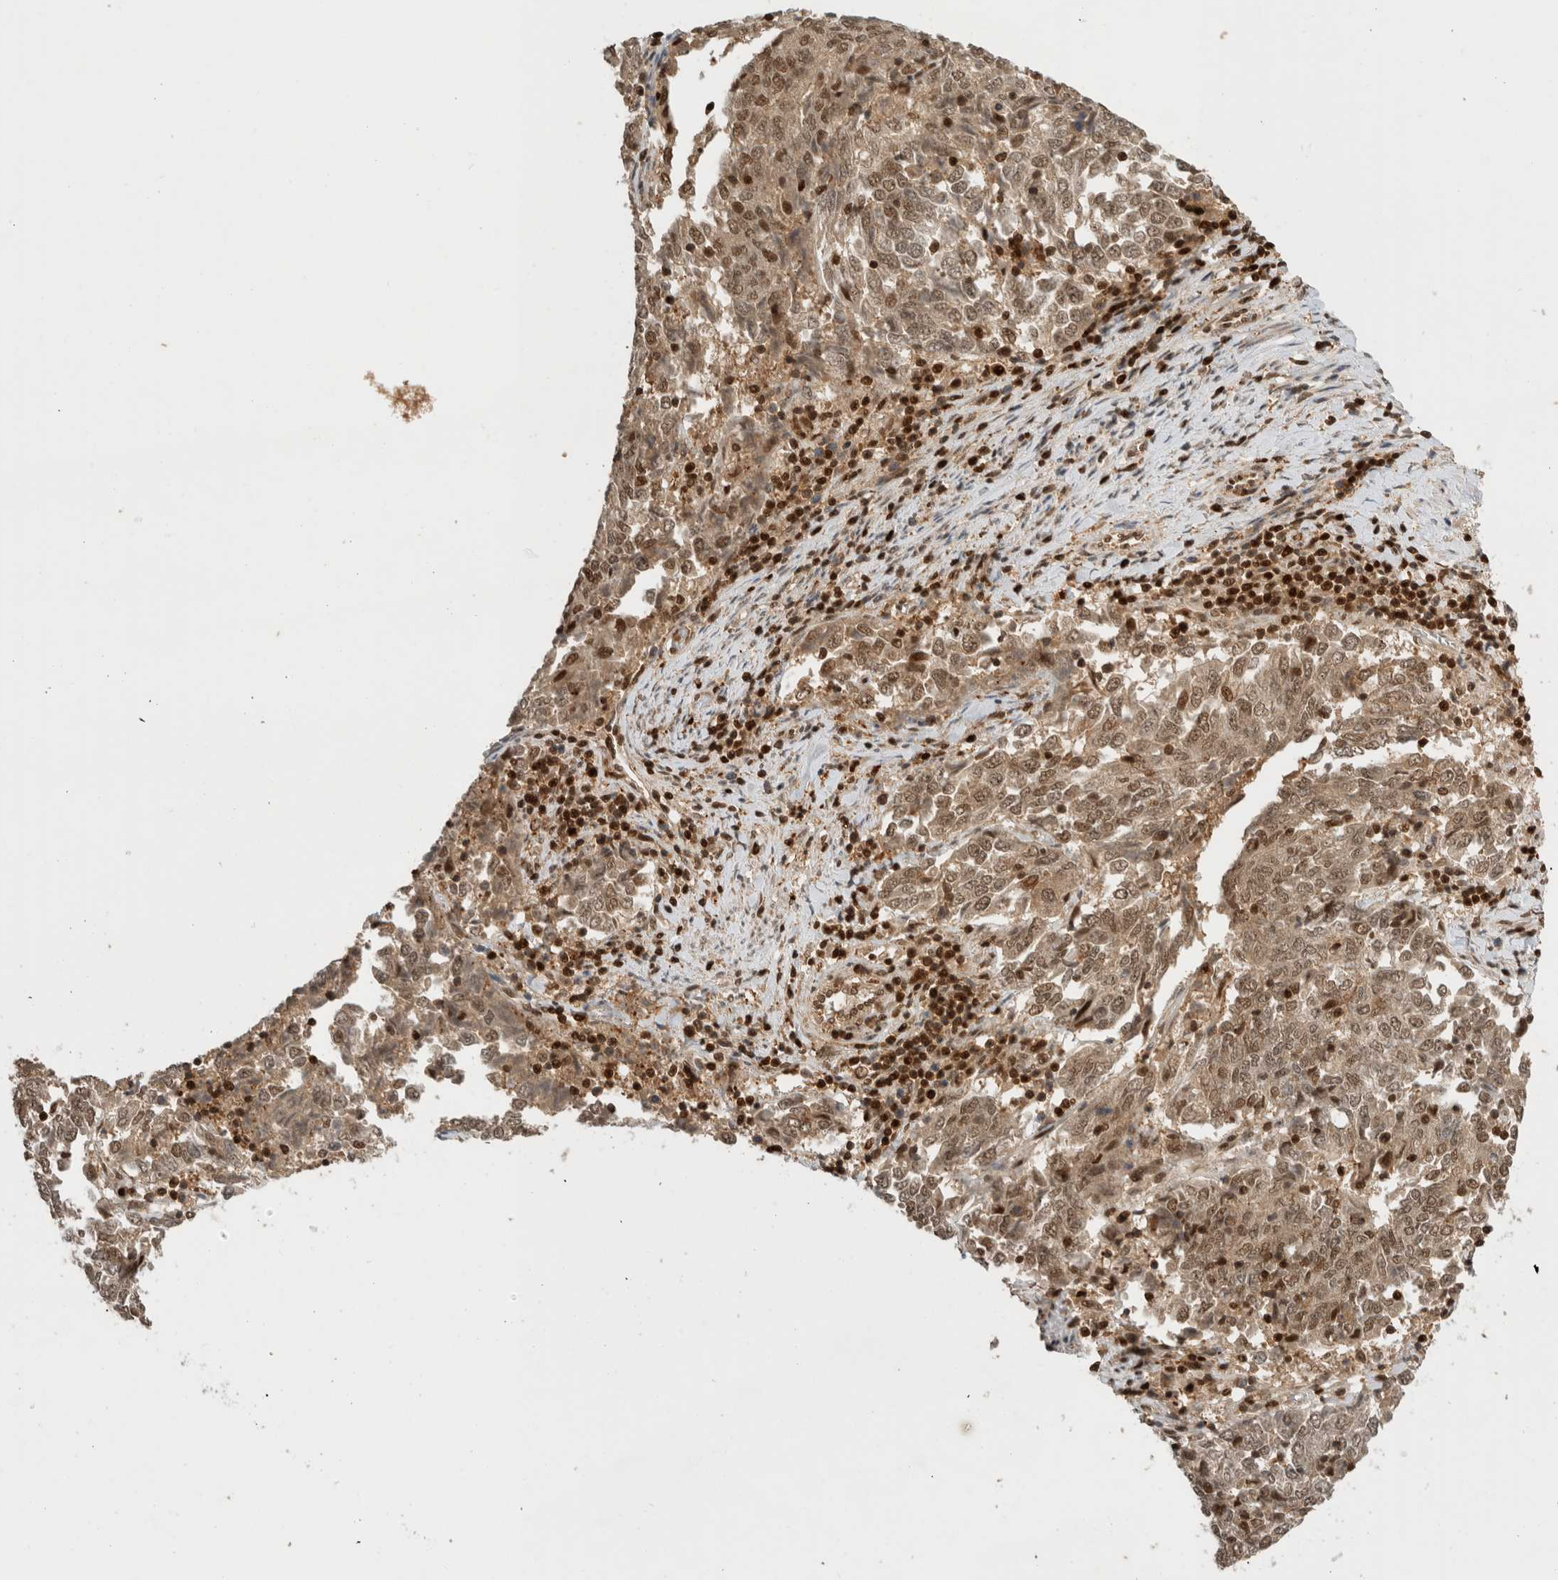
{"staining": {"intensity": "weak", "quantity": ">75%", "location": "cytoplasmic/membranous,nuclear"}, "tissue": "endometrial cancer", "cell_type": "Tumor cells", "image_type": "cancer", "snomed": [{"axis": "morphology", "description": "Adenocarcinoma, NOS"}, {"axis": "topography", "description": "Endometrium"}], "caption": "High-magnification brightfield microscopy of endometrial cancer (adenocarcinoma) stained with DAB (brown) and counterstained with hematoxylin (blue). tumor cells exhibit weak cytoplasmic/membranous and nuclear expression is seen in about>75% of cells. The staining is performed using DAB (3,3'-diaminobenzidine) brown chromogen to label protein expression. The nuclei are counter-stained blue using hematoxylin.", "gene": "SNRNP40", "patient": {"sex": "female", "age": 80}}